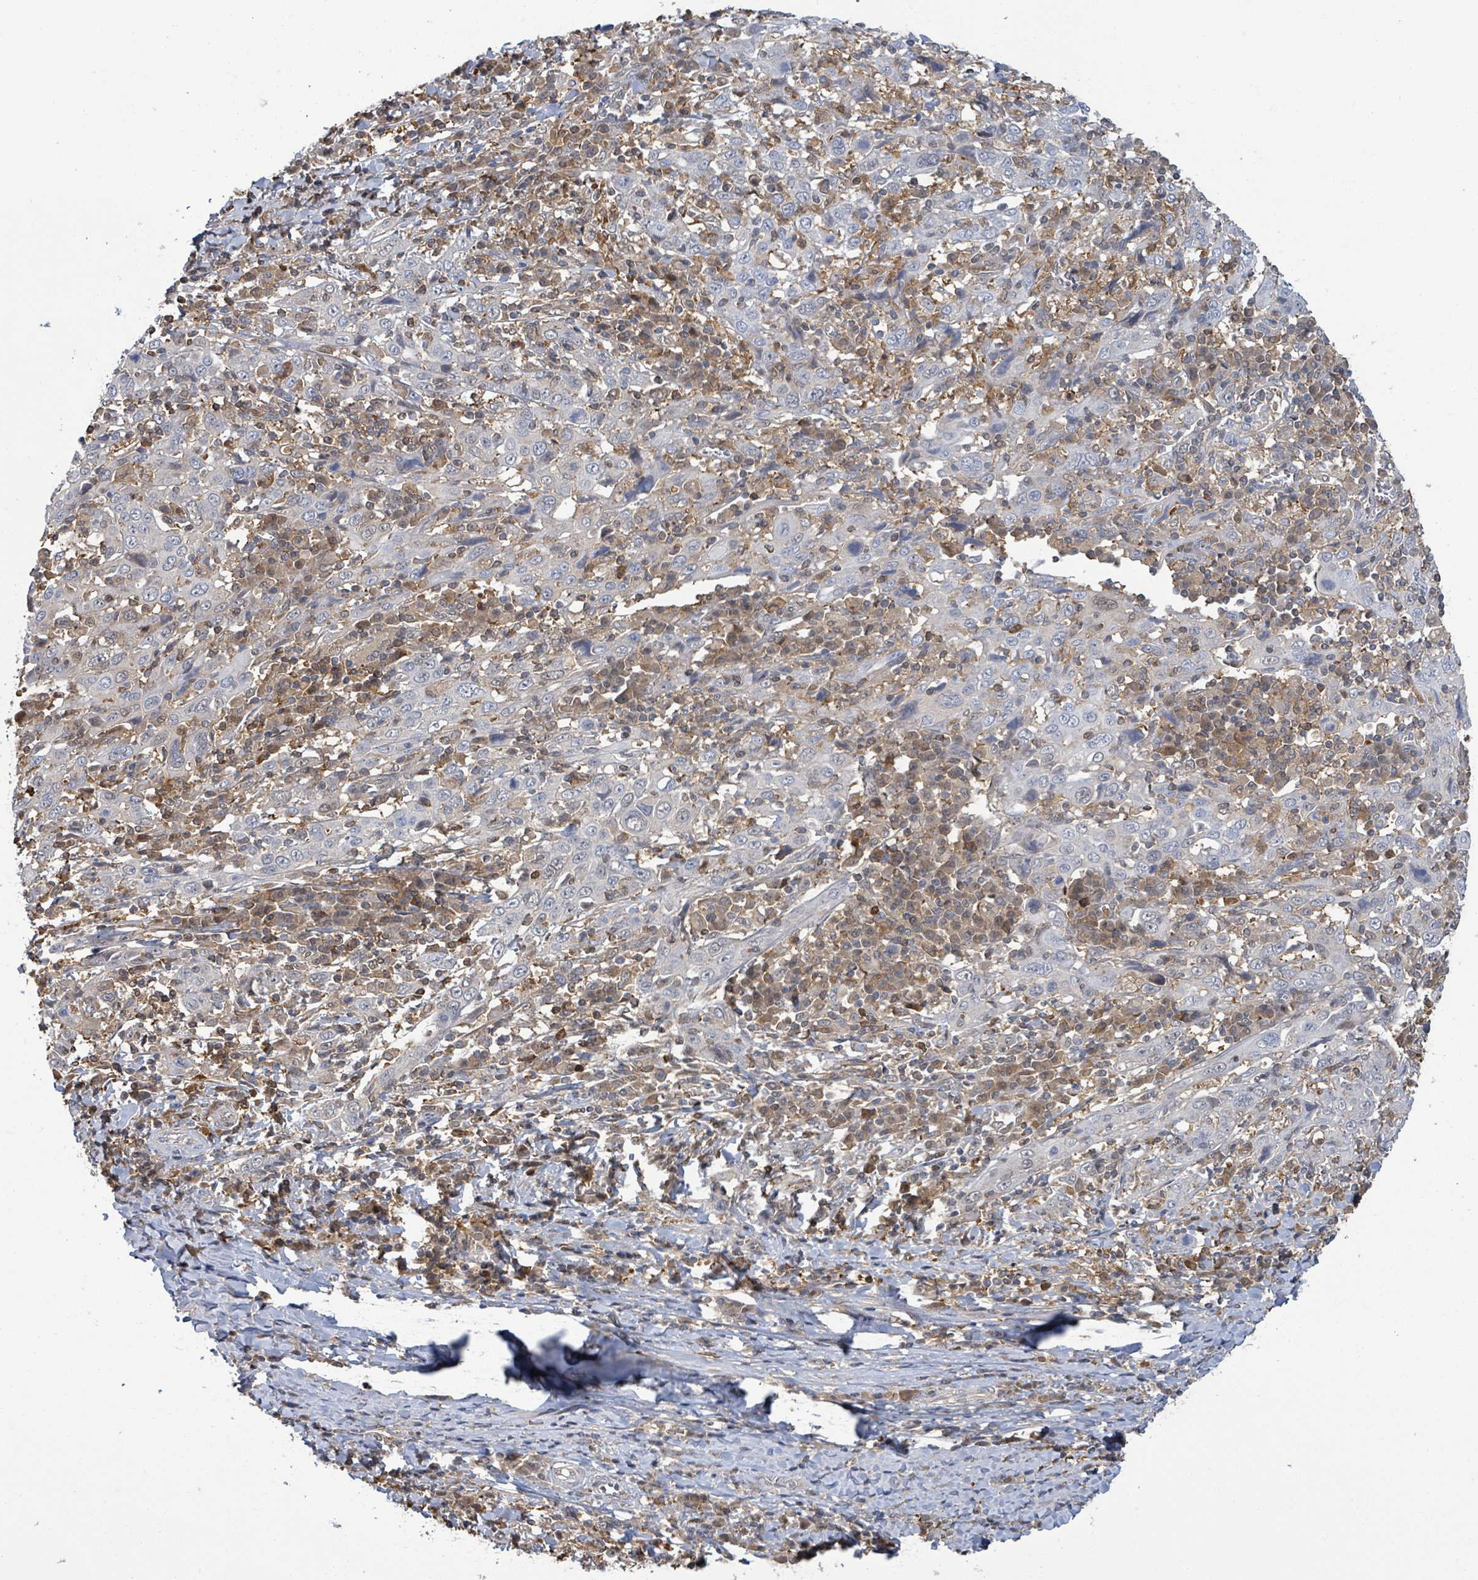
{"staining": {"intensity": "negative", "quantity": "none", "location": "none"}, "tissue": "cervical cancer", "cell_type": "Tumor cells", "image_type": "cancer", "snomed": [{"axis": "morphology", "description": "Squamous cell carcinoma, NOS"}, {"axis": "topography", "description": "Cervix"}], "caption": "There is no significant expression in tumor cells of squamous cell carcinoma (cervical).", "gene": "PGAM1", "patient": {"sex": "female", "age": 46}}